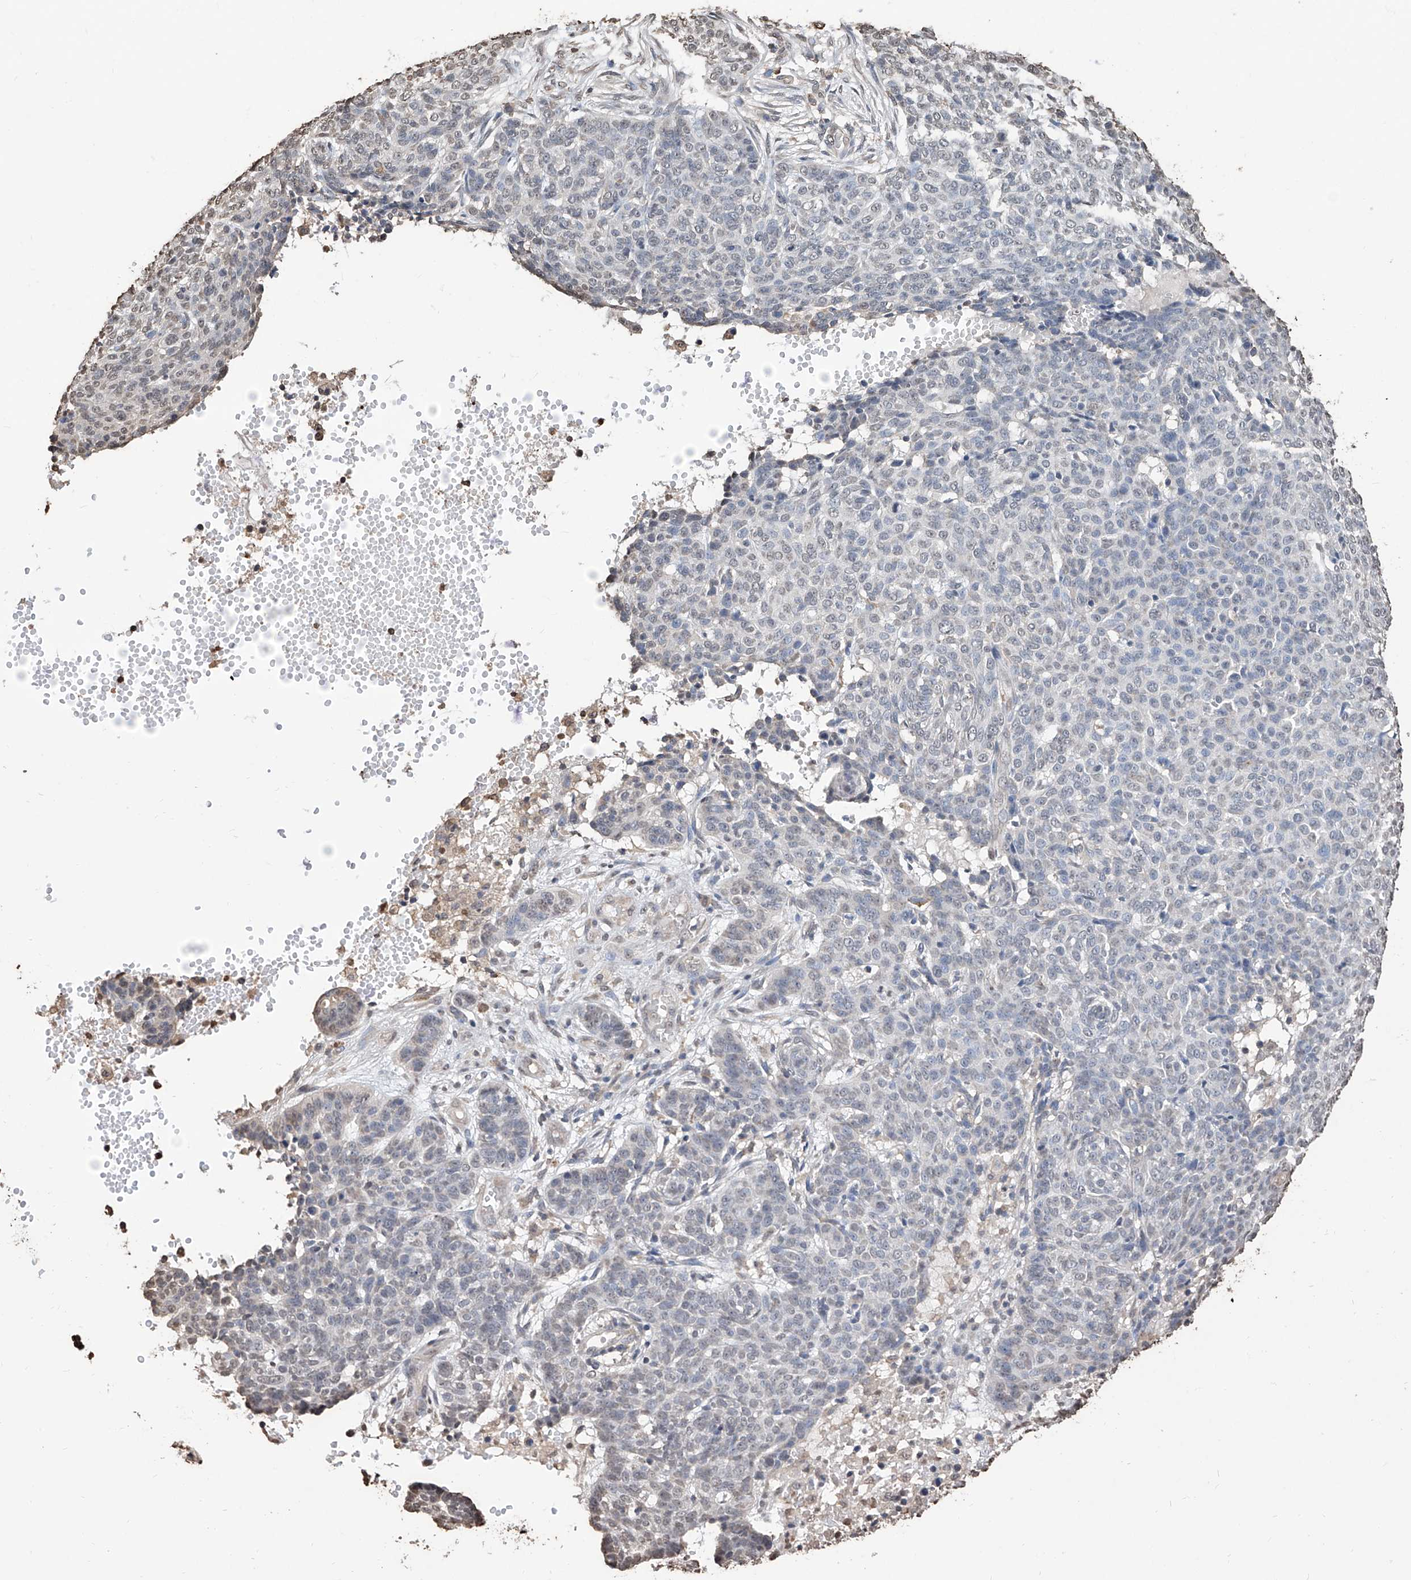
{"staining": {"intensity": "negative", "quantity": "none", "location": "none"}, "tissue": "skin cancer", "cell_type": "Tumor cells", "image_type": "cancer", "snomed": [{"axis": "morphology", "description": "Basal cell carcinoma"}, {"axis": "topography", "description": "Skin"}], "caption": "An immunohistochemistry photomicrograph of skin cancer (basal cell carcinoma) is shown. There is no staining in tumor cells of skin cancer (basal cell carcinoma).", "gene": "RP9", "patient": {"sex": "male", "age": 85}}